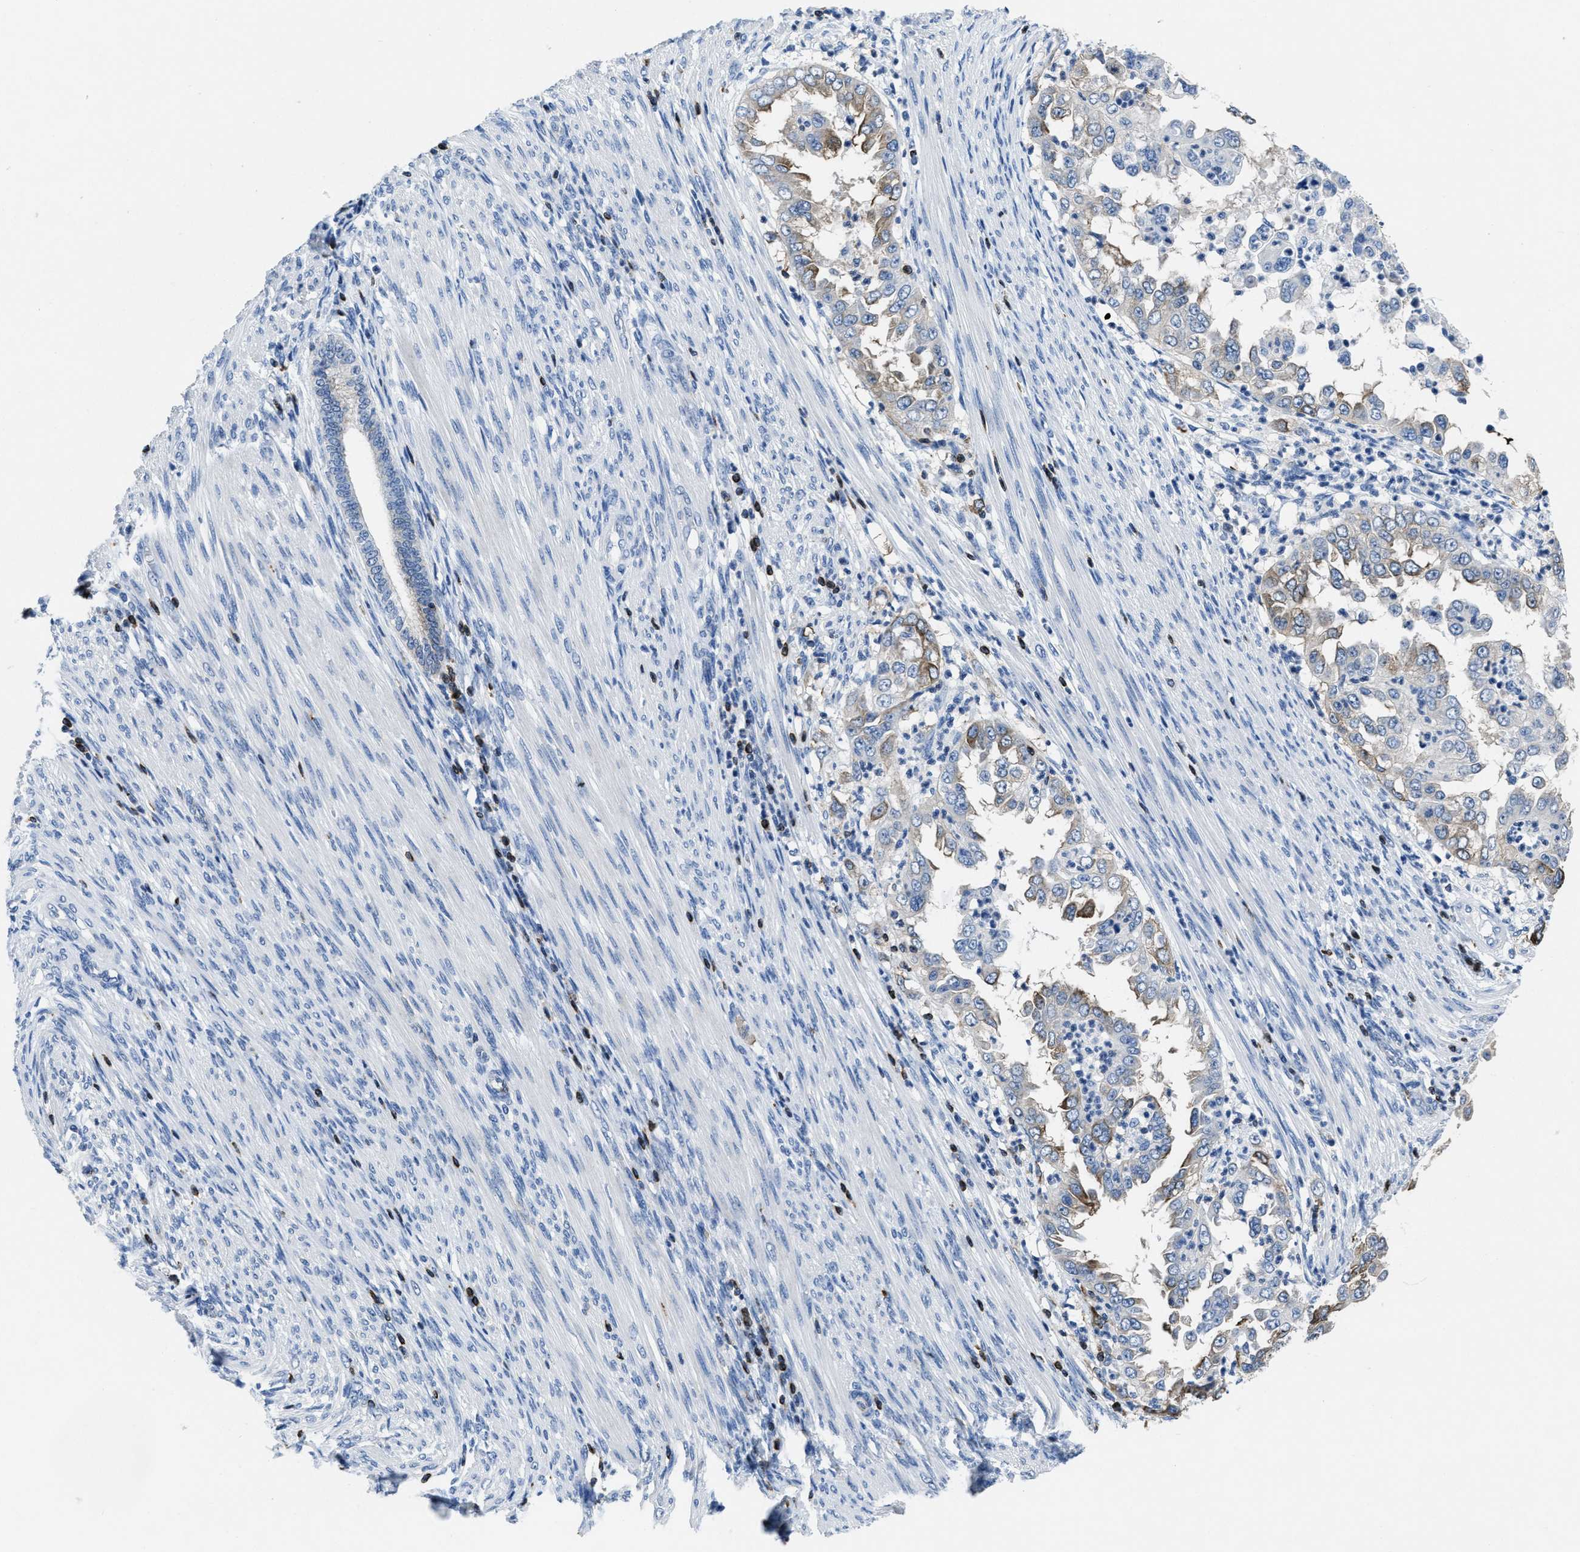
{"staining": {"intensity": "weak", "quantity": "<25%", "location": "cytoplasmic/membranous"}, "tissue": "endometrial cancer", "cell_type": "Tumor cells", "image_type": "cancer", "snomed": [{"axis": "morphology", "description": "Adenocarcinoma, NOS"}, {"axis": "topography", "description": "Endometrium"}], "caption": "A histopathology image of endometrial cancer (adenocarcinoma) stained for a protein displays no brown staining in tumor cells. (Stains: DAB IHC with hematoxylin counter stain, Microscopy: brightfield microscopy at high magnification).", "gene": "ITGA3", "patient": {"sex": "female", "age": 85}}